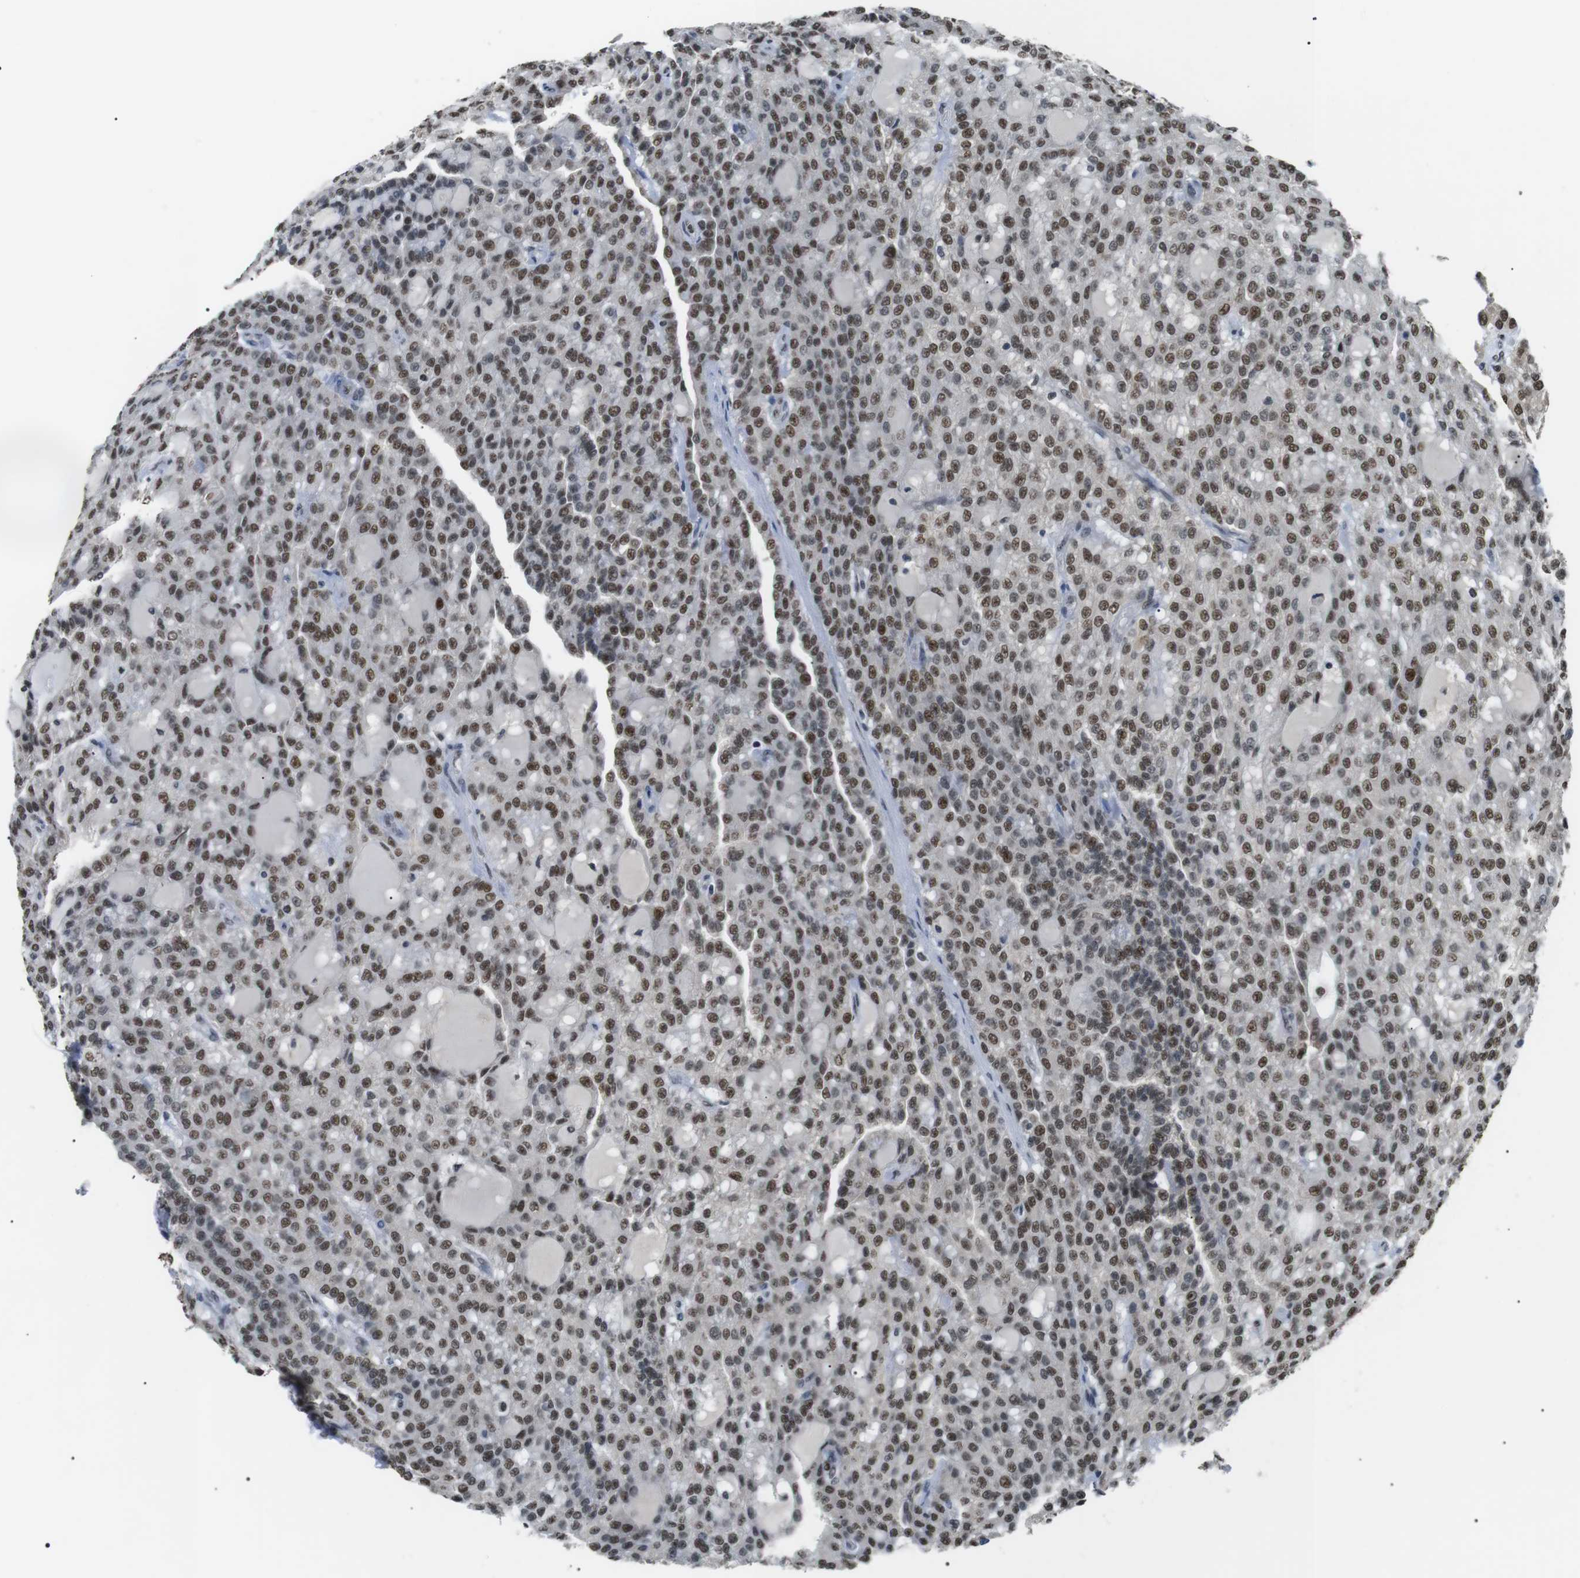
{"staining": {"intensity": "moderate", "quantity": ">75%", "location": "nuclear"}, "tissue": "renal cancer", "cell_type": "Tumor cells", "image_type": "cancer", "snomed": [{"axis": "morphology", "description": "Adenocarcinoma, NOS"}, {"axis": "topography", "description": "Kidney"}], "caption": "Tumor cells display medium levels of moderate nuclear staining in approximately >75% of cells in renal cancer (adenocarcinoma).", "gene": "ORAI3", "patient": {"sex": "male", "age": 63}}